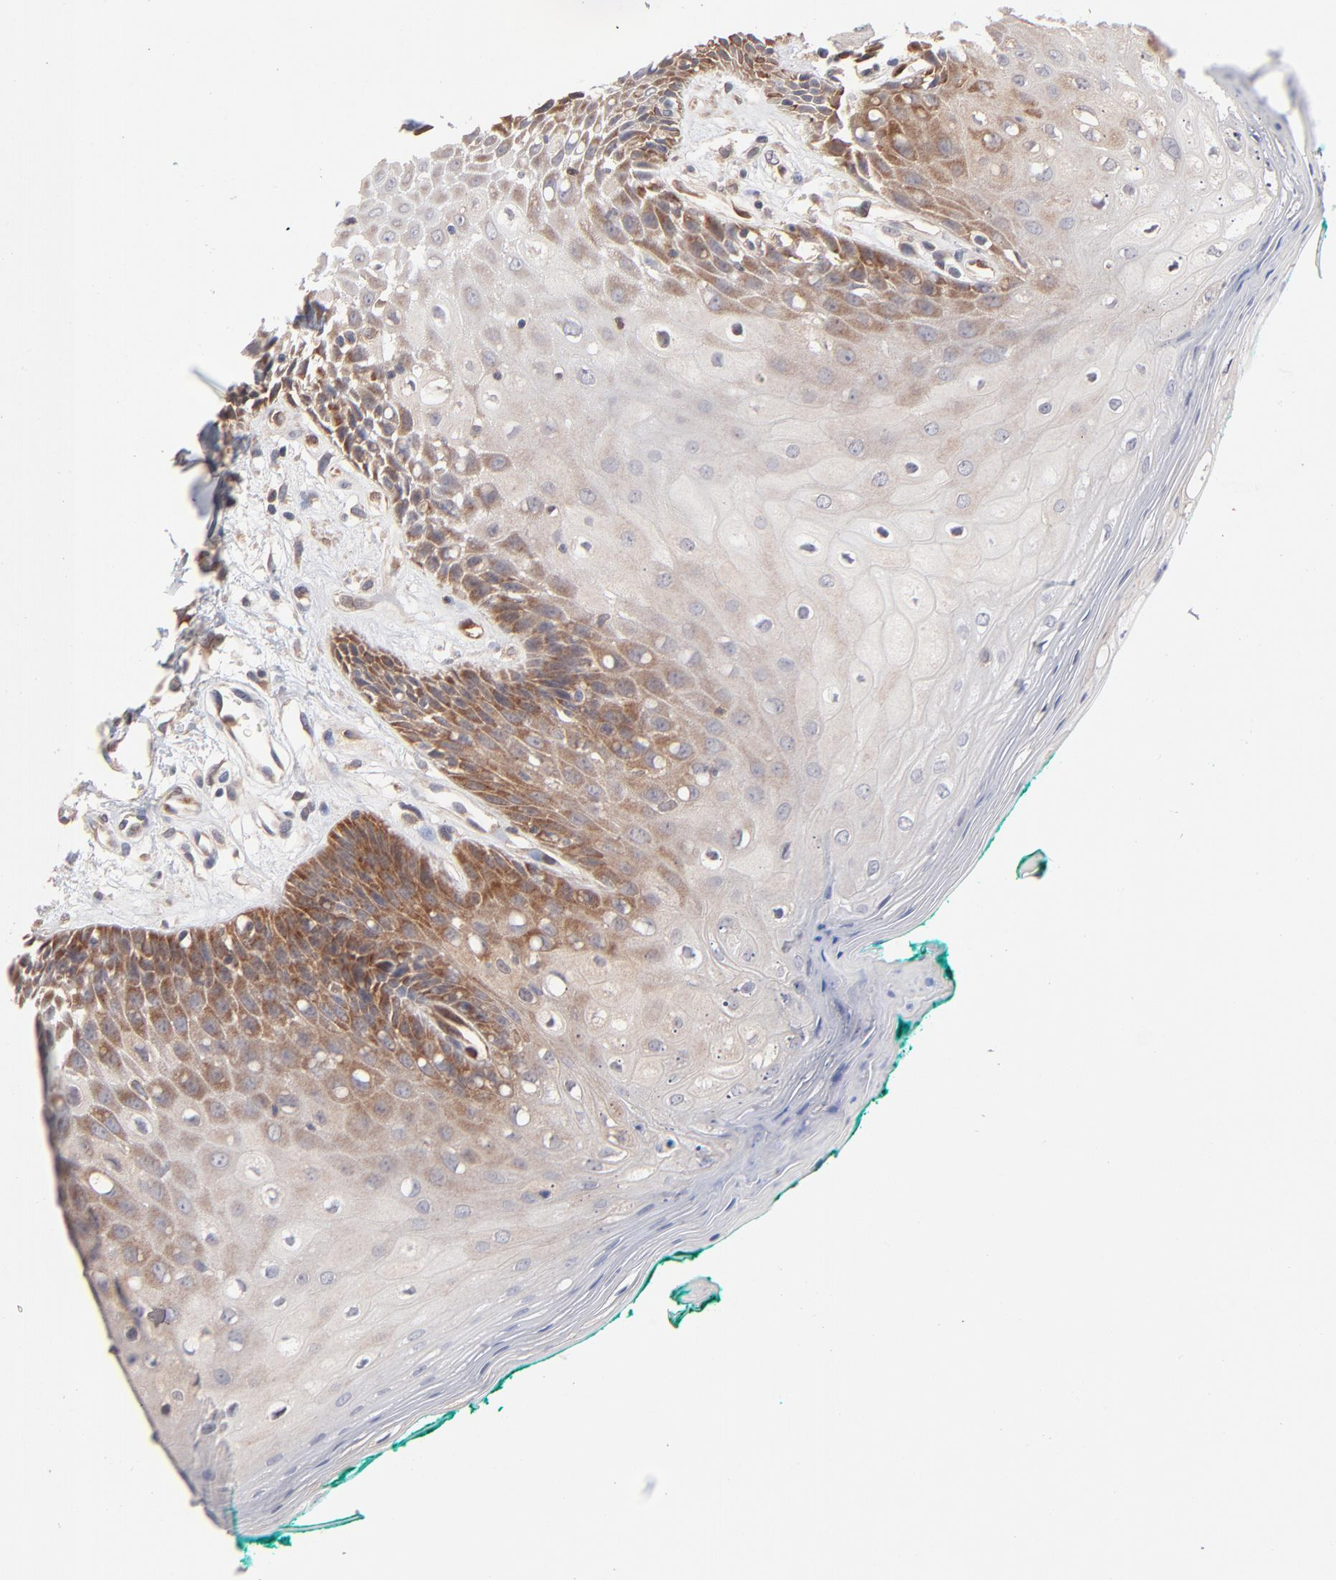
{"staining": {"intensity": "moderate", "quantity": "25%-75%", "location": "cytoplasmic/membranous"}, "tissue": "oral mucosa", "cell_type": "Squamous epithelial cells", "image_type": "normal", "snomed": [{"axis": "morphology", "description": "Normal tissue, NOS"}, {"axis": "morphology", "description": "Squamous cell carcinoma, NOS"}, {"axis": "topography", "description": "Skeletal muscle"}, {"axis": "topography", "description": "Oral tissue"}, {"axis": "topography", "description": "Head-Neck"}], "caption": "A high-resolution micrograph shows immunohistochemistry staining of benign oral mucosa, which demonstrates moderate cytoplasmic/membranous expression in approximately 25%-75% of squamous epithelial cells.", "gene": "IVNS1ABP", "patient": {"sex": "female", "age": 84}}